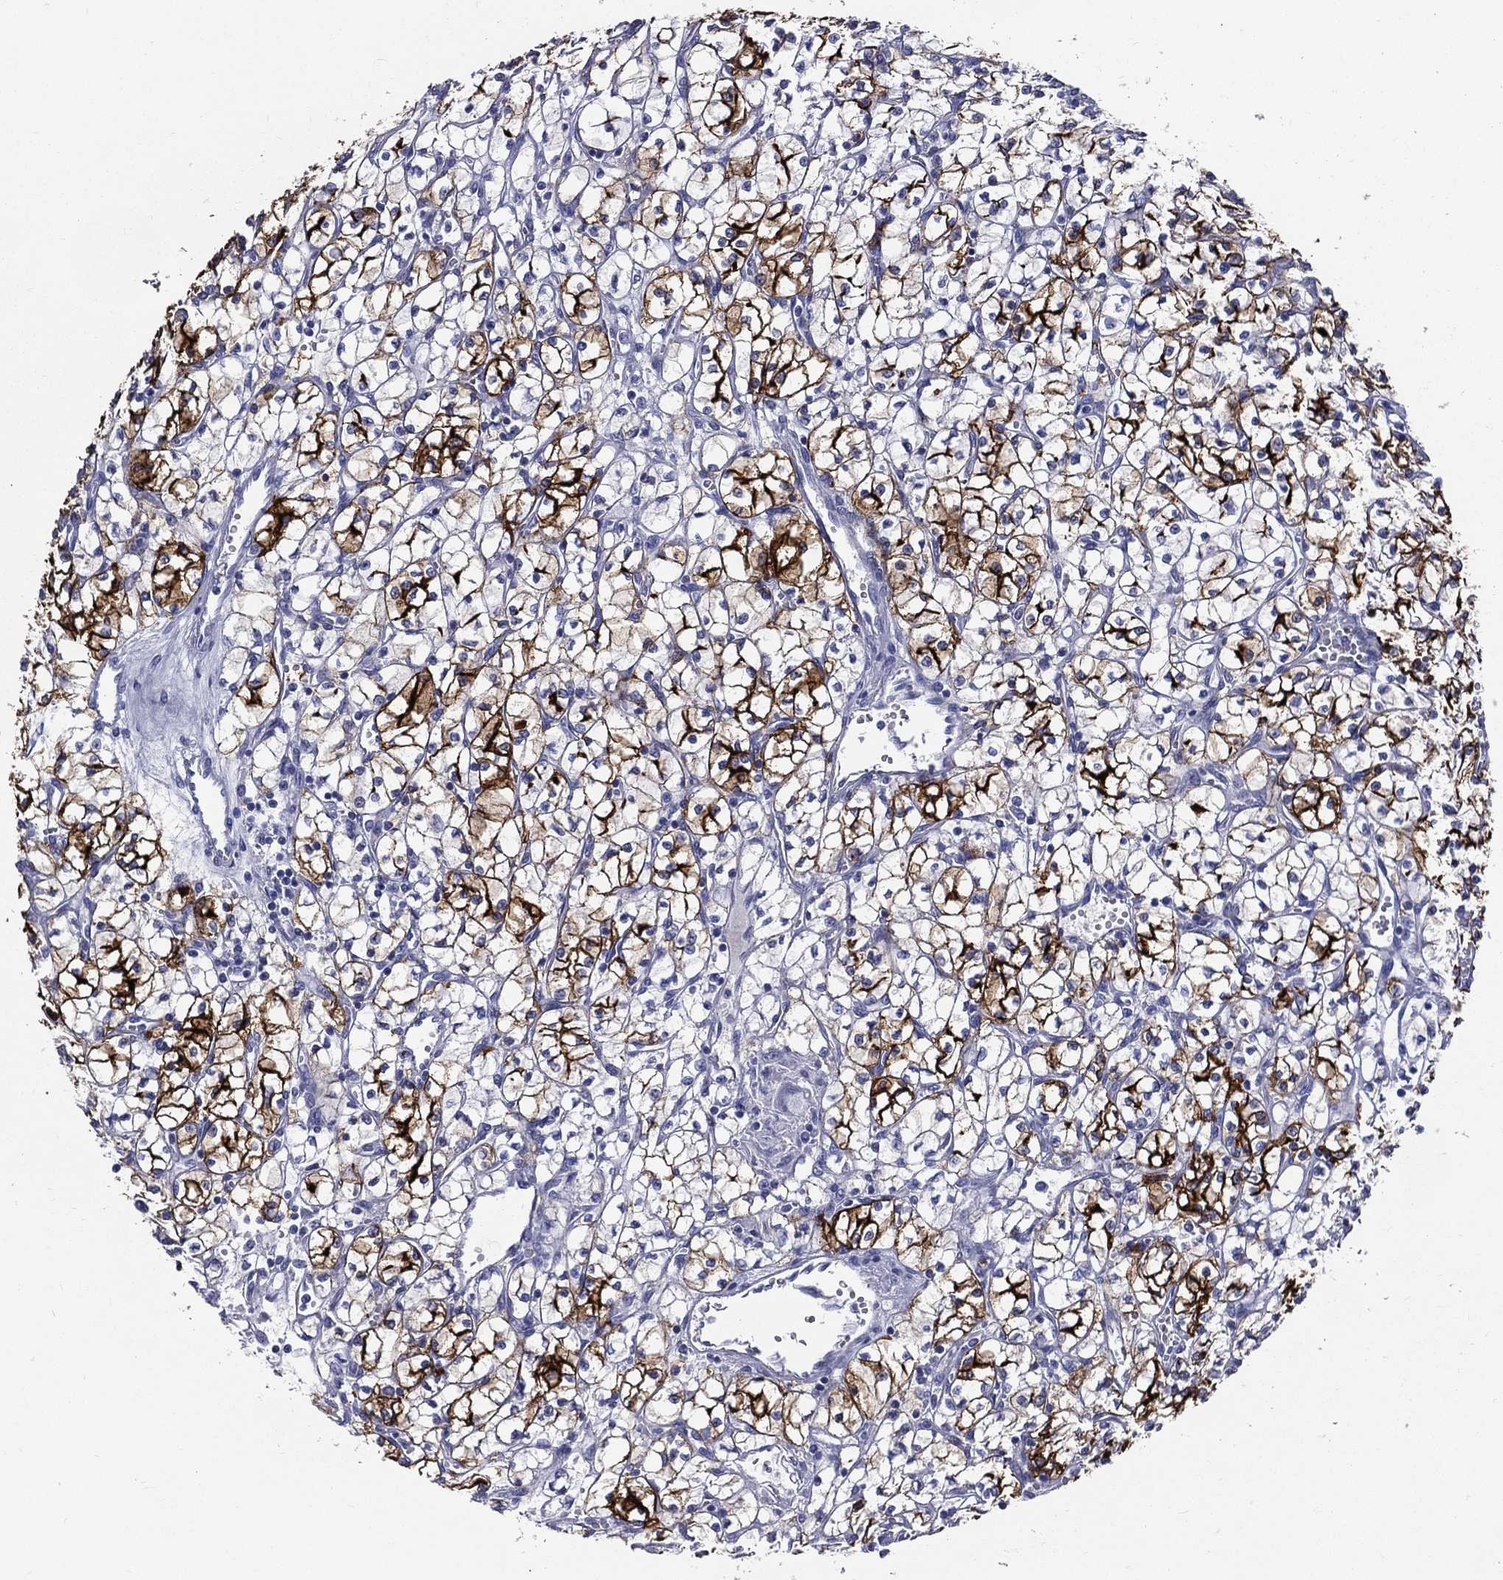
{"staining": {"intensity": "strong", "quantity": "25%-75%", "location": "cytoplasmic/membranous"}, "tissue": "renal cancer", "cell_type": "Tumor cells", "image_type": "cancer", "snomed": [{"axis": "morphology", "description": "Adenocarcinoma, NOS"}, {"axis": "topography", "description": "Kidney"}], "caption": "A micrograph of human adenocarcinoma (renal) stained for a protein exhibits strong cytoplasmic/membranous brown staining in tumor cells. The protein of interest is shown in brown color, while the nuclei are stained blue.", "gene": "ACE2", "patient": {"sex": "female", "age": 64}}